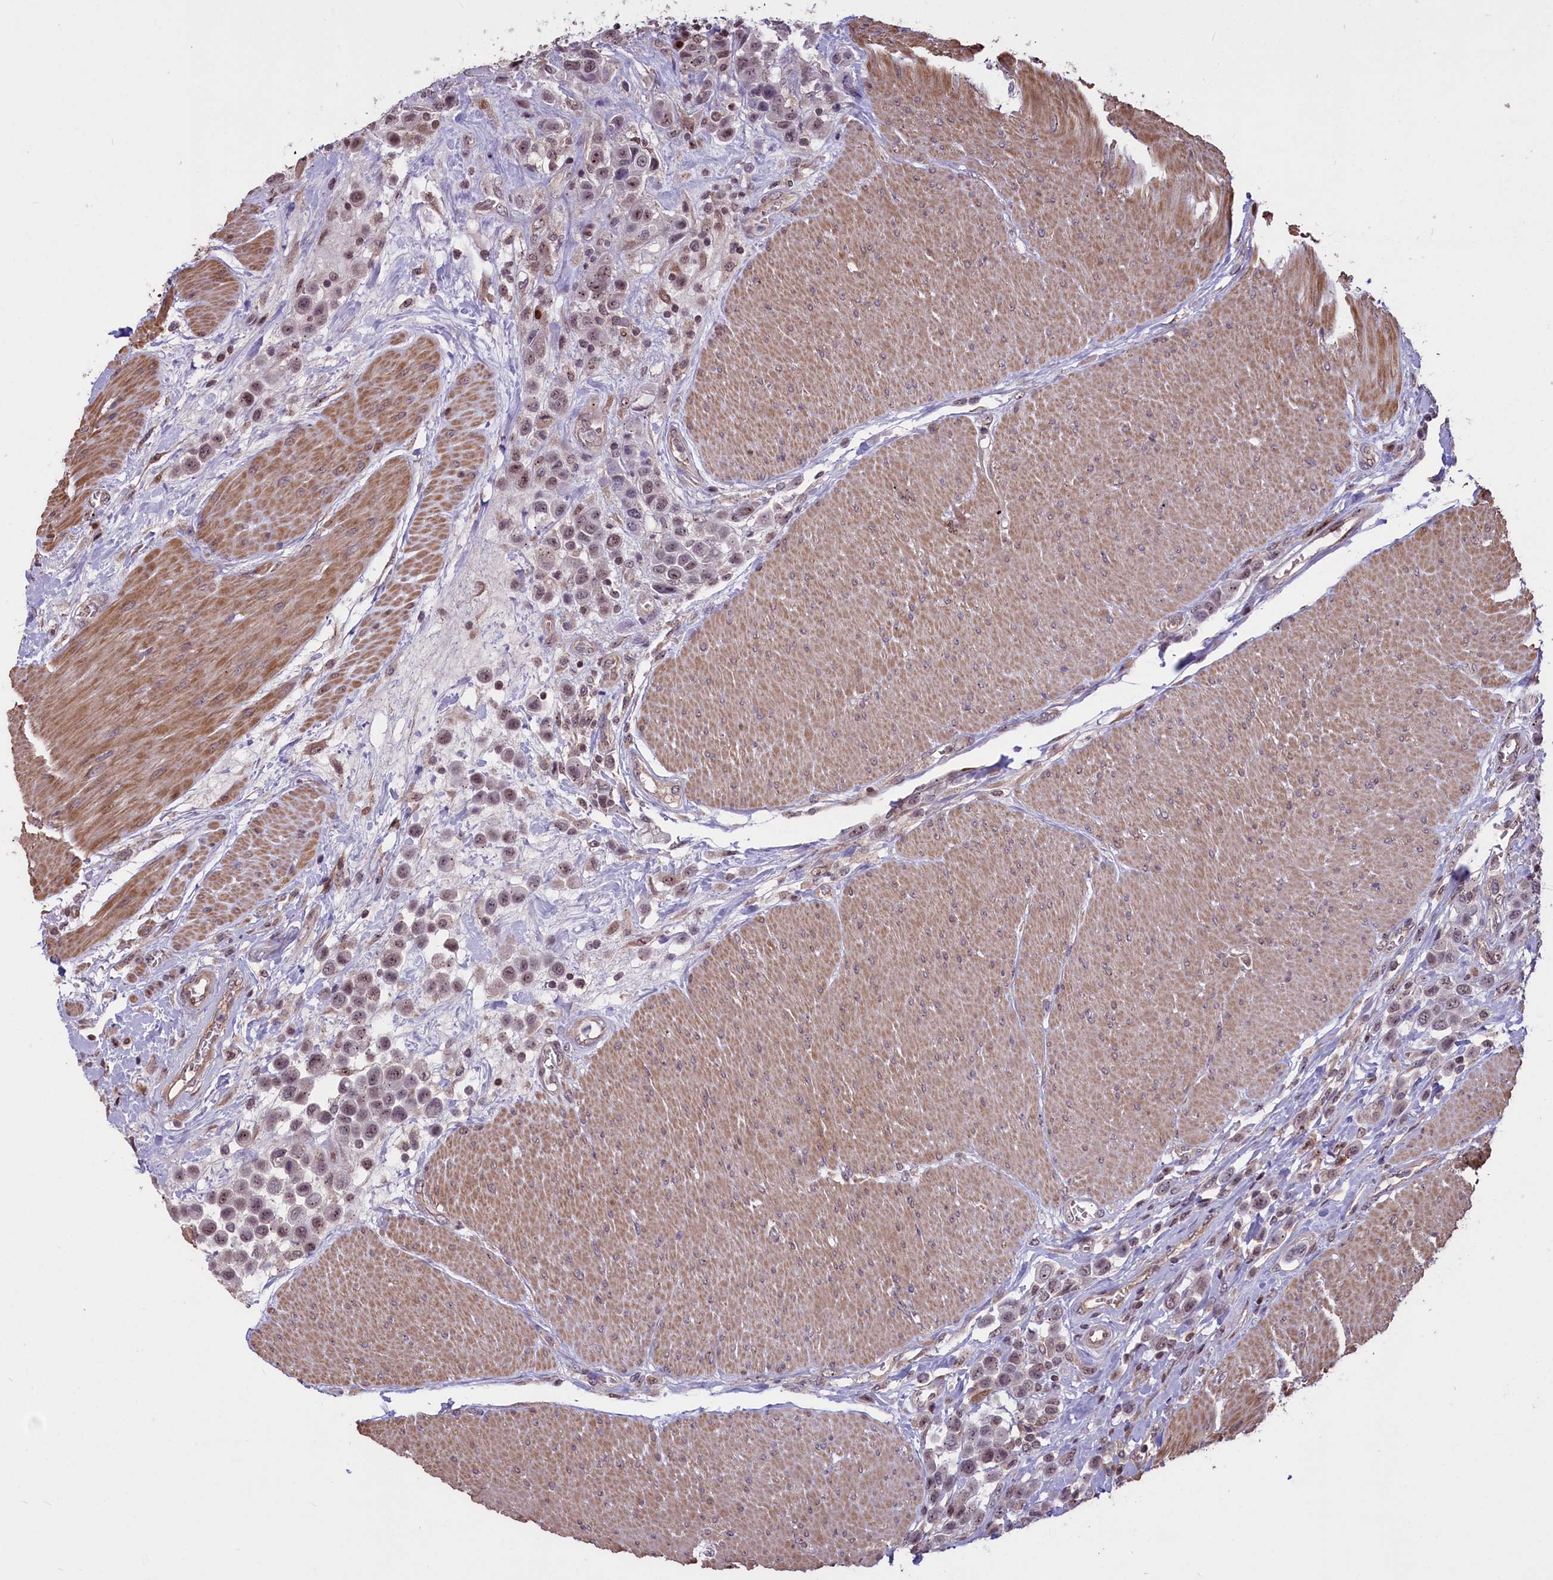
{"staining": {"intensity": "weak", "quantity": ">75%", "location": "nuclear"}, "tissue": "urothelial cancer", "cell_type": "Tumor cells", "image_type": "cancer", "snomed": [{"axis": "morphology", "description": "Urothelial carcinoma, High grade"}, {"axis": "topography", "description": "Urinary bladder"}], "caption": "Brown immunohistochemical staining in high-grade urothelial carcinoma shows weak nuclear staining in about >75% of tumor cells.", "gene": "SHFL", "patient": {"sex": "male", "age": 50}}